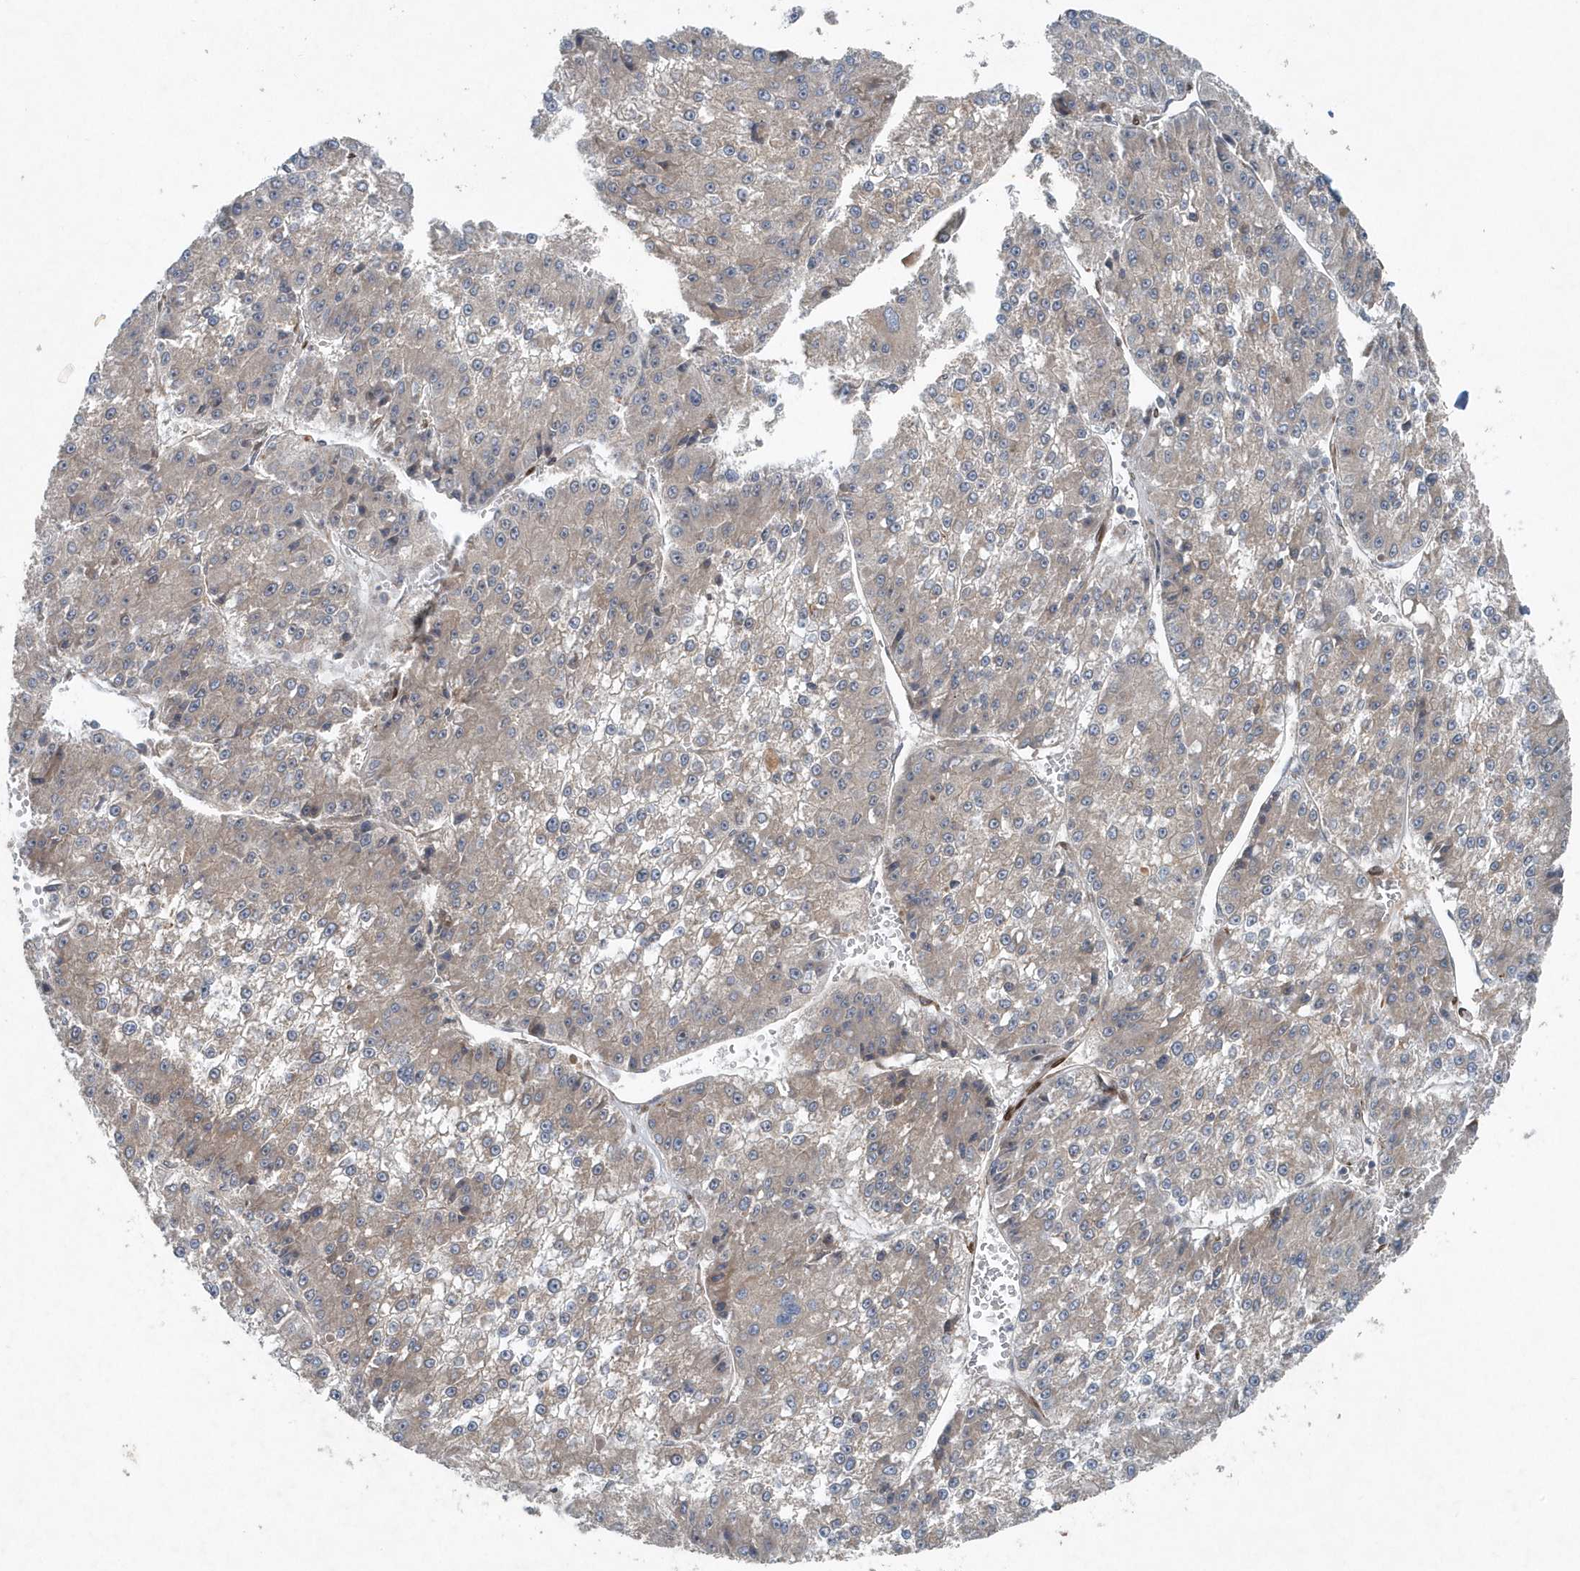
{"staining": {"intensity": "weak", "quantity": "<25%", "location": "cytoplasmic/membranous"}, "tissue": "liver cancer", "cell_type": "Tumor cells", "image_type": "cancer", "snomed": [{"axis": "morphology", "description": "Carcinoma, Hepatocellular, NOS"}, {"axis": "topography", "description": "Liver"}], "caption": "Immunohistochemistry (IHC) of liver hepatocellular carcinoma demonstrates no positivity in tumor cells.", "gene": "MCC", "patient": {"sex": "female", "age": 73}}